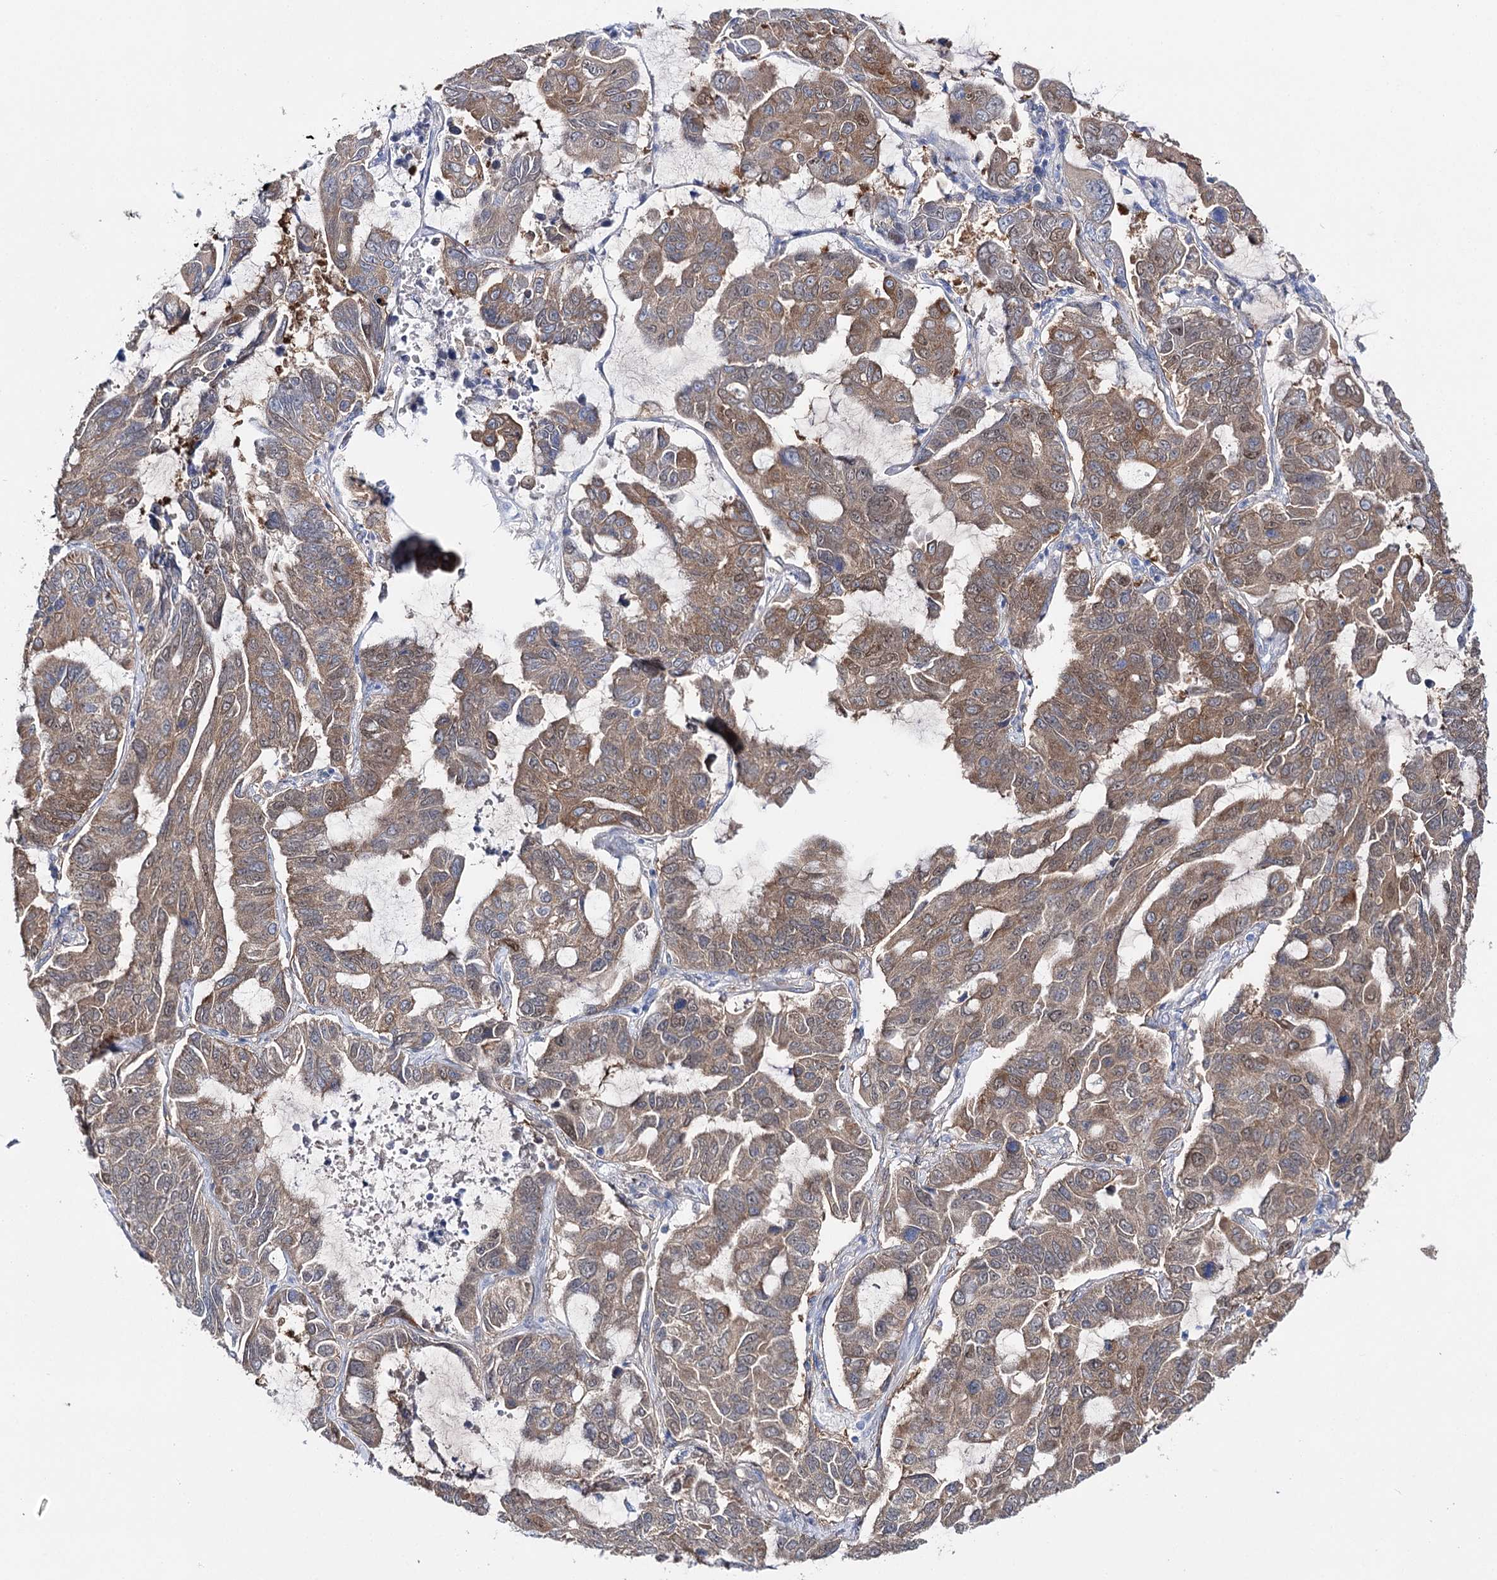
{"staining": {"intensity": "moderate", "quantity": ">75%", "location": "cytoplasmic/membranous"}, "tissue": "lung cancer", "cell_type": "Tumor cells", "image_type": "cancer", "snomed": [{"axis": "morphology", "description": "Adenocarcinoma, NOS"}, {"axis": "topography", "description": "Lung"}], "caption": "An immunohistochemistry micrograph of neoplastic tissue is shown. Protein staining in brown shows moderate cytoplasmic/membranous positivity in adenocarcinoma (lung) within tumor cells.", "gene": "UGDH", "patient": {"sex": "male", "age": 64}}